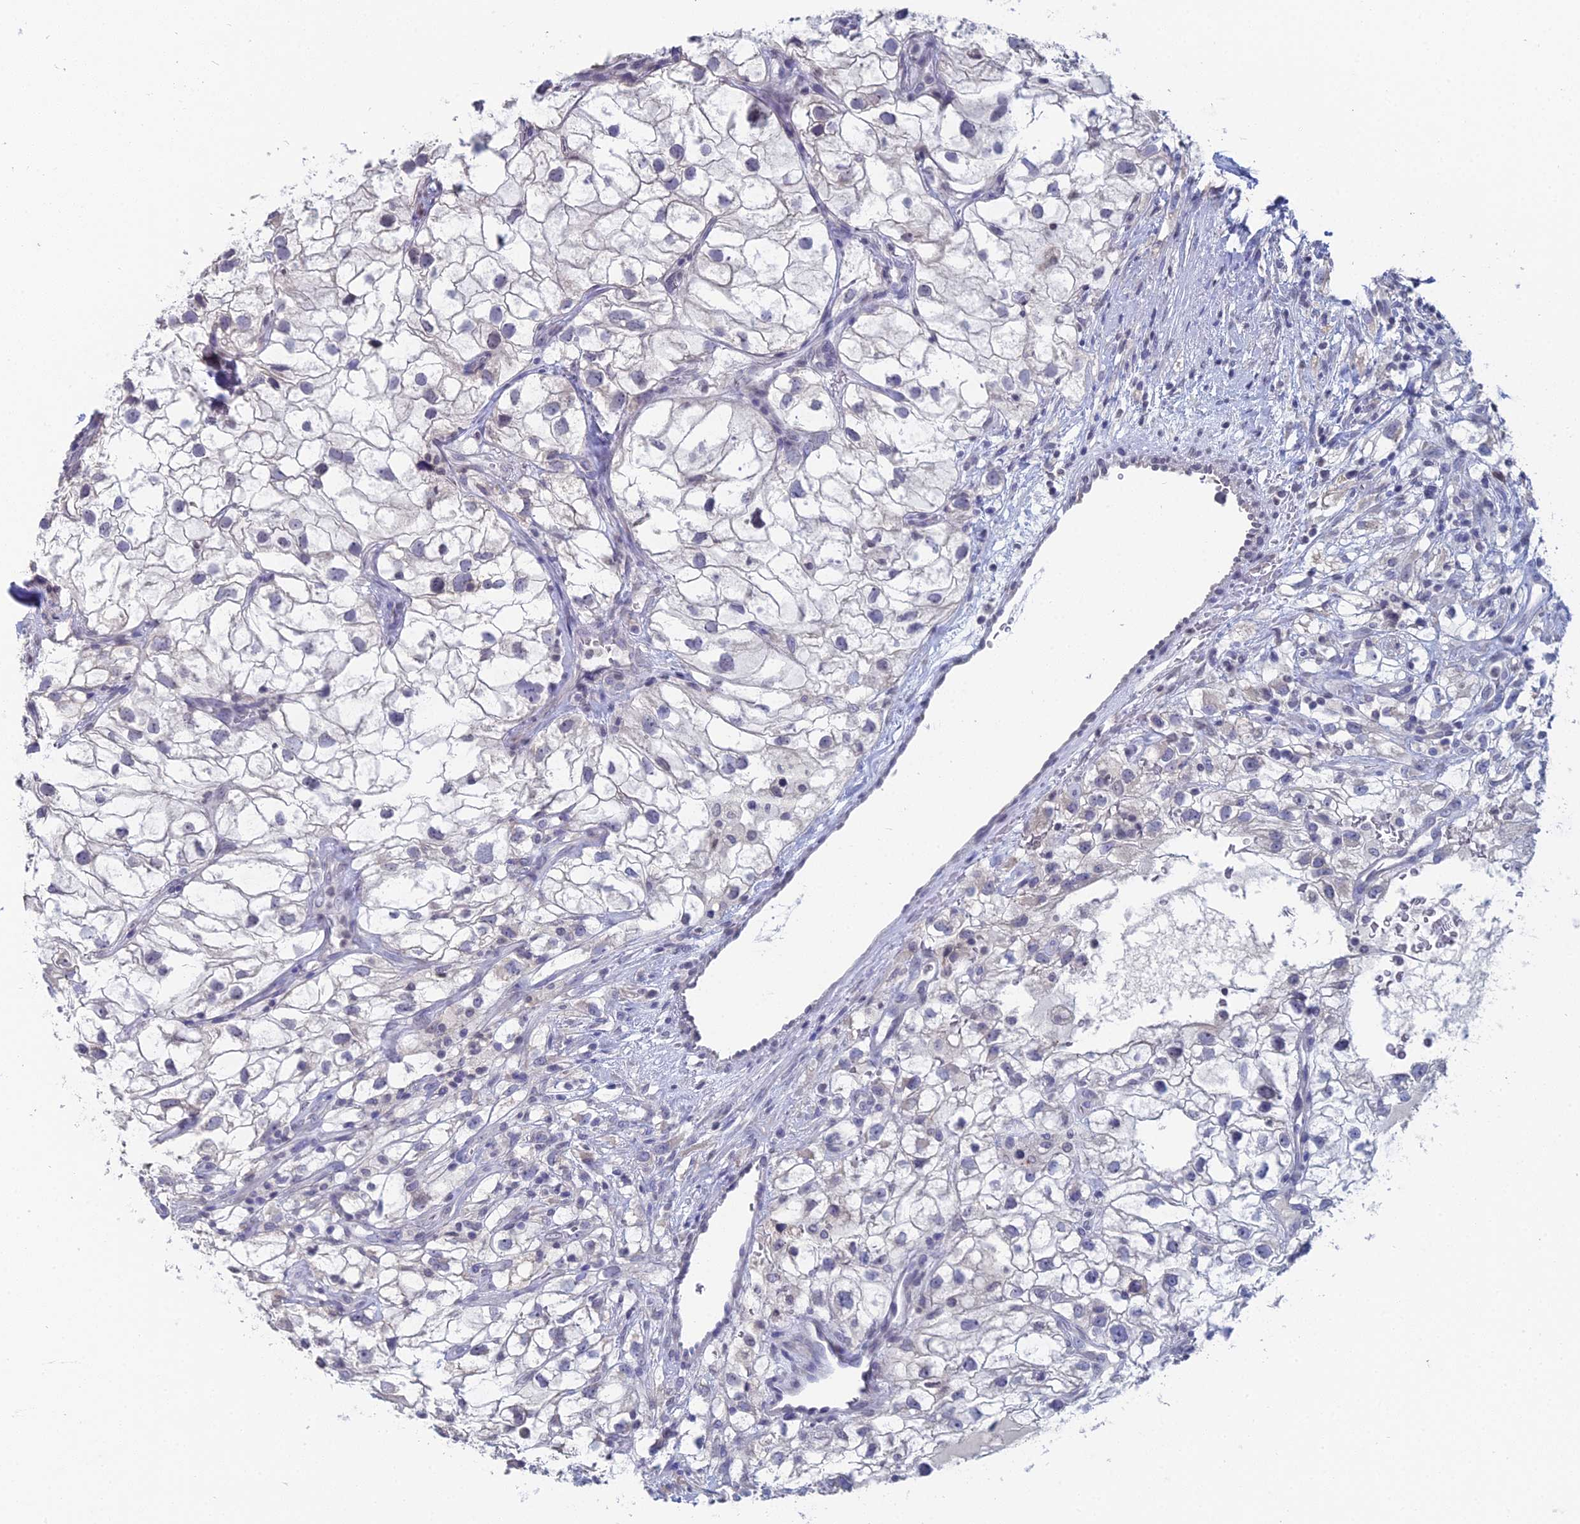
{"staining": {"intensity": "negative", "quantity": "none", "location": "none"}, "tissue": "renal cancer", "cell_type": "Tumor cells", "image_type": "cancer", "snomed": [{"axis": "morphology", "description": "Adenocarcinoma, NOS"}, {"axis": "topography", "description": "Kidney"}], "caption": "Protein analysis of adenocarcinoma (renal) exhibits no significant expression in tumor cells.", "gene": "PRR22", "patient": {"sex": "male", "age": 59}}